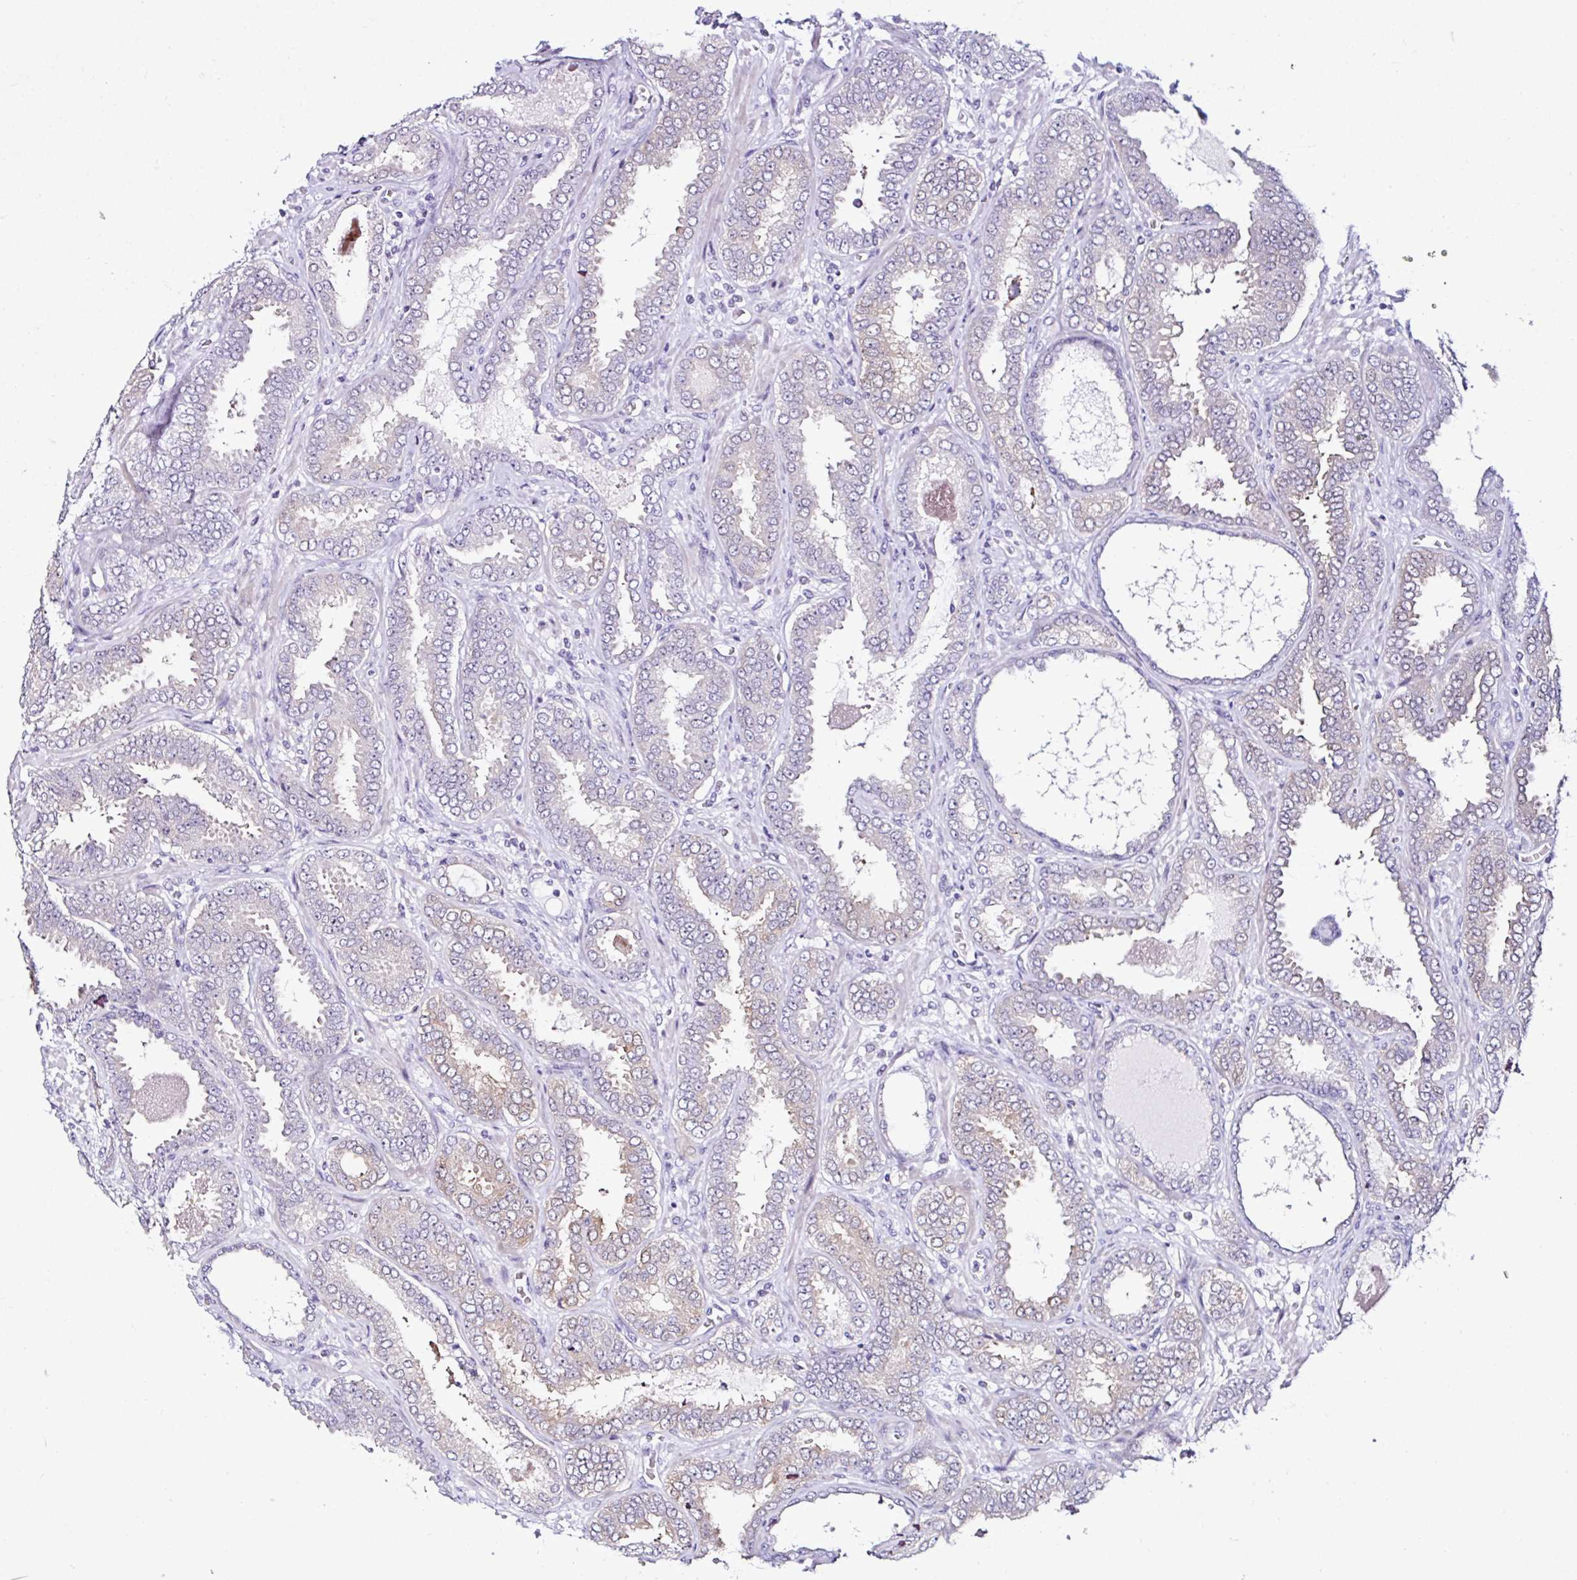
{"staining": {"intensity": "negative", "quantity": "none", "location": "none"}, "tissue": "prostate cancer", "cell_type": "Tumor cells", "image_type": "cancer", "snomed": [{"axis": "morphology", "description": "Adenocarcinoma, High grade"}, {"axis": "topography", "description": "Prostate"}], "caption": "Prostate cancer (adenocarcinoma (high-grade)) was stained to show a protein in brown. There is no significant positivity in tumor cells. (Brightfield microscopy of DAB (3,3'-diaminobenzidine) IHC at high magnification).", "gene": "FAM153A", "patient": {"sex": "male", "age": 72}}